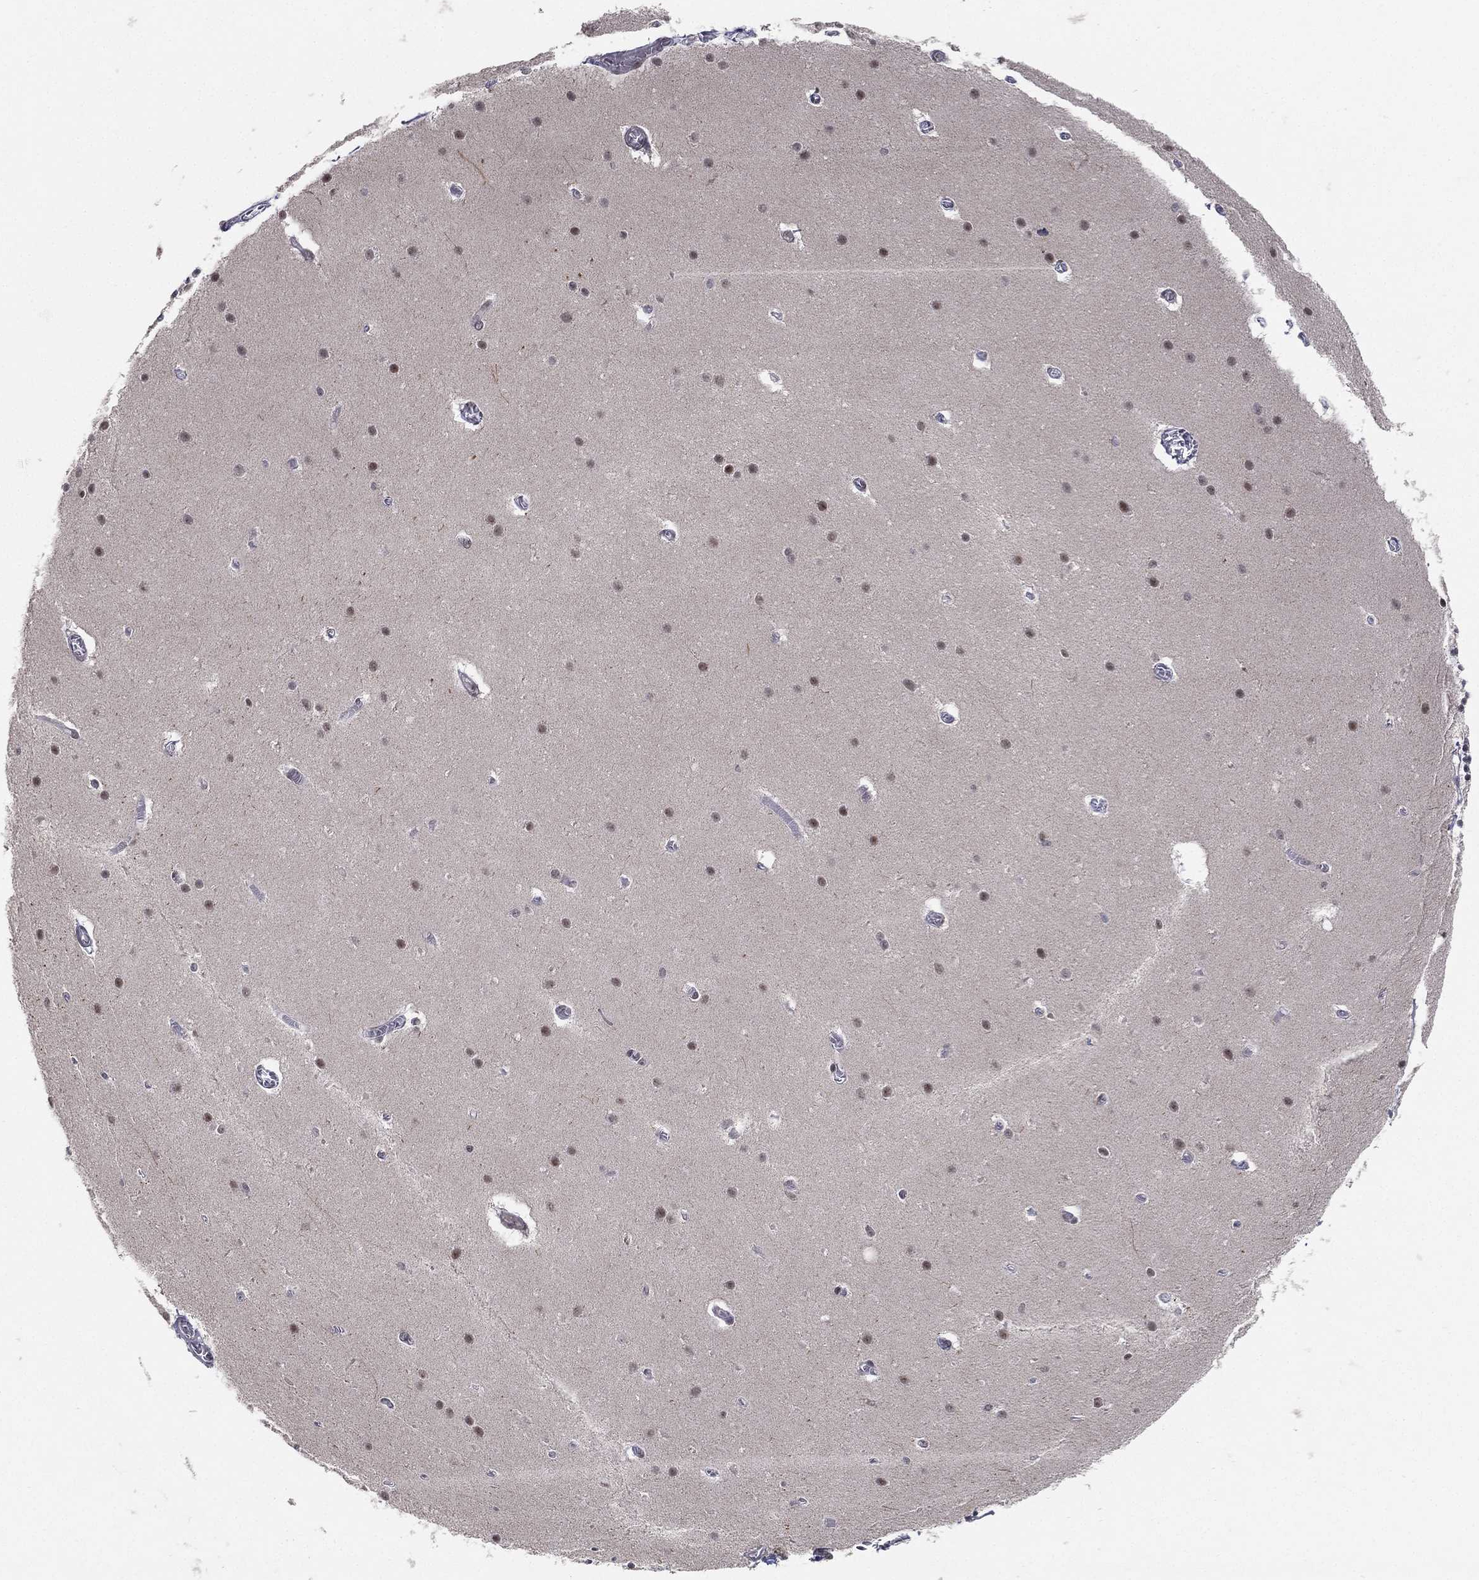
{"staining": {"intensity": "negative", "quantity": "none", "location": "none"}, "tissue": "cerebellum", "cell_type": "Cells in granular layer", "image_type": "normal", "snomed": [{"axis": "morphology", "description": "Normal tissue, NOS"}, {"axis": "topography", "description": "Cerebellum"}], "caption": "This micrograph is of benign cerebellum stained with IHC to label a protein in brown with the nuclei are counter-stained blue. There is no positivity in cells in granular layer.", "gene": "DGCR8", "patient": {"sex": "male", "age": 70}}